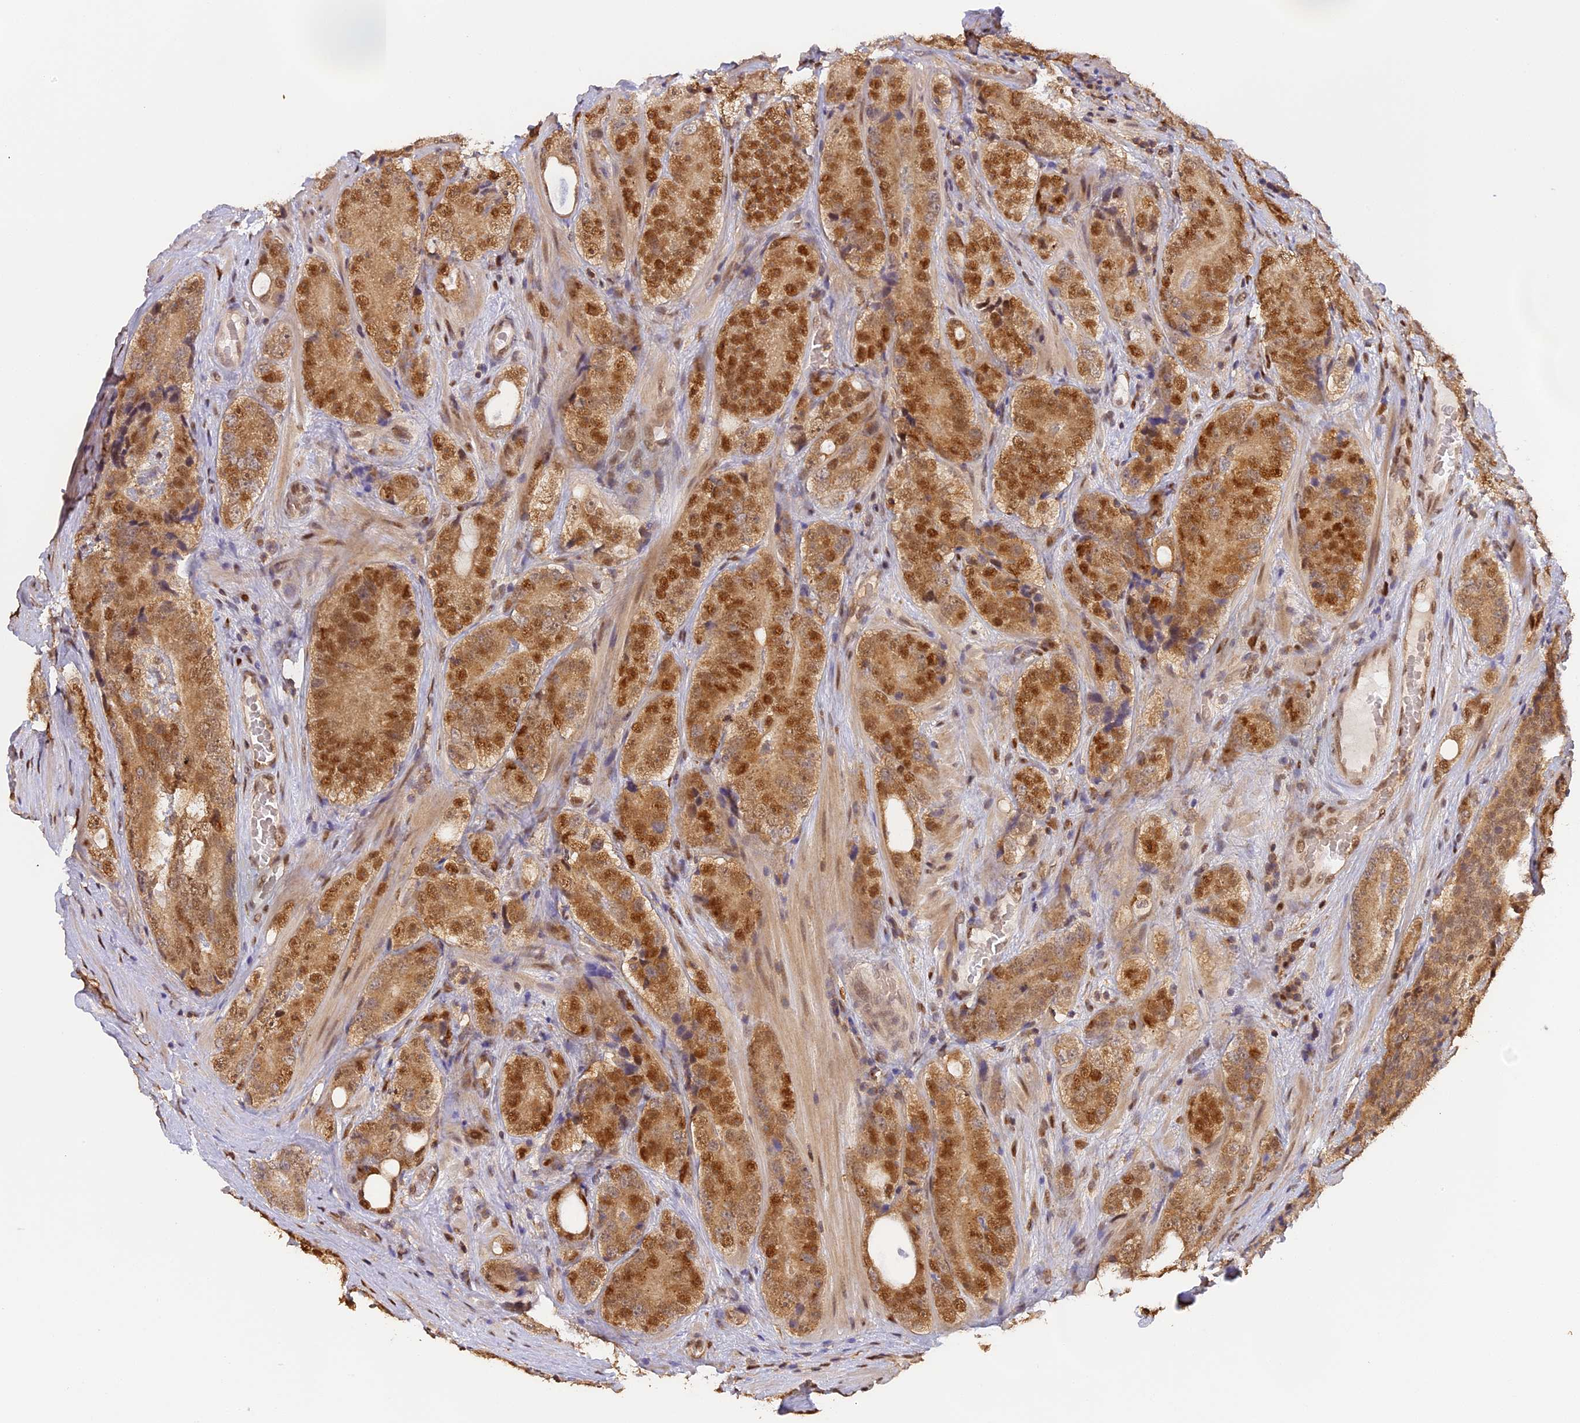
{"staining": {"intensity": "moderate", "quantity": ">75%", "location": "cytoplasmic/membranous,nuclear"}, "tissue": "prostate cancer", "cell_type": "Tumor cells", "image_type": "cancer", "snomed": [{"axis": "morphology", "description": "Adenocarcinoma, High grade"}, {"axis": "topography", "description": "Prostate"}], "caption": "Prostate high-grade adenocarcinoma stained with a brown dye displays moderate cytoplasmic/membranous and nuclear positive expression in approximately >75% of tumor cells.", "gene": "MYBL2", "patient": {"sex": "male", "age": 56}}